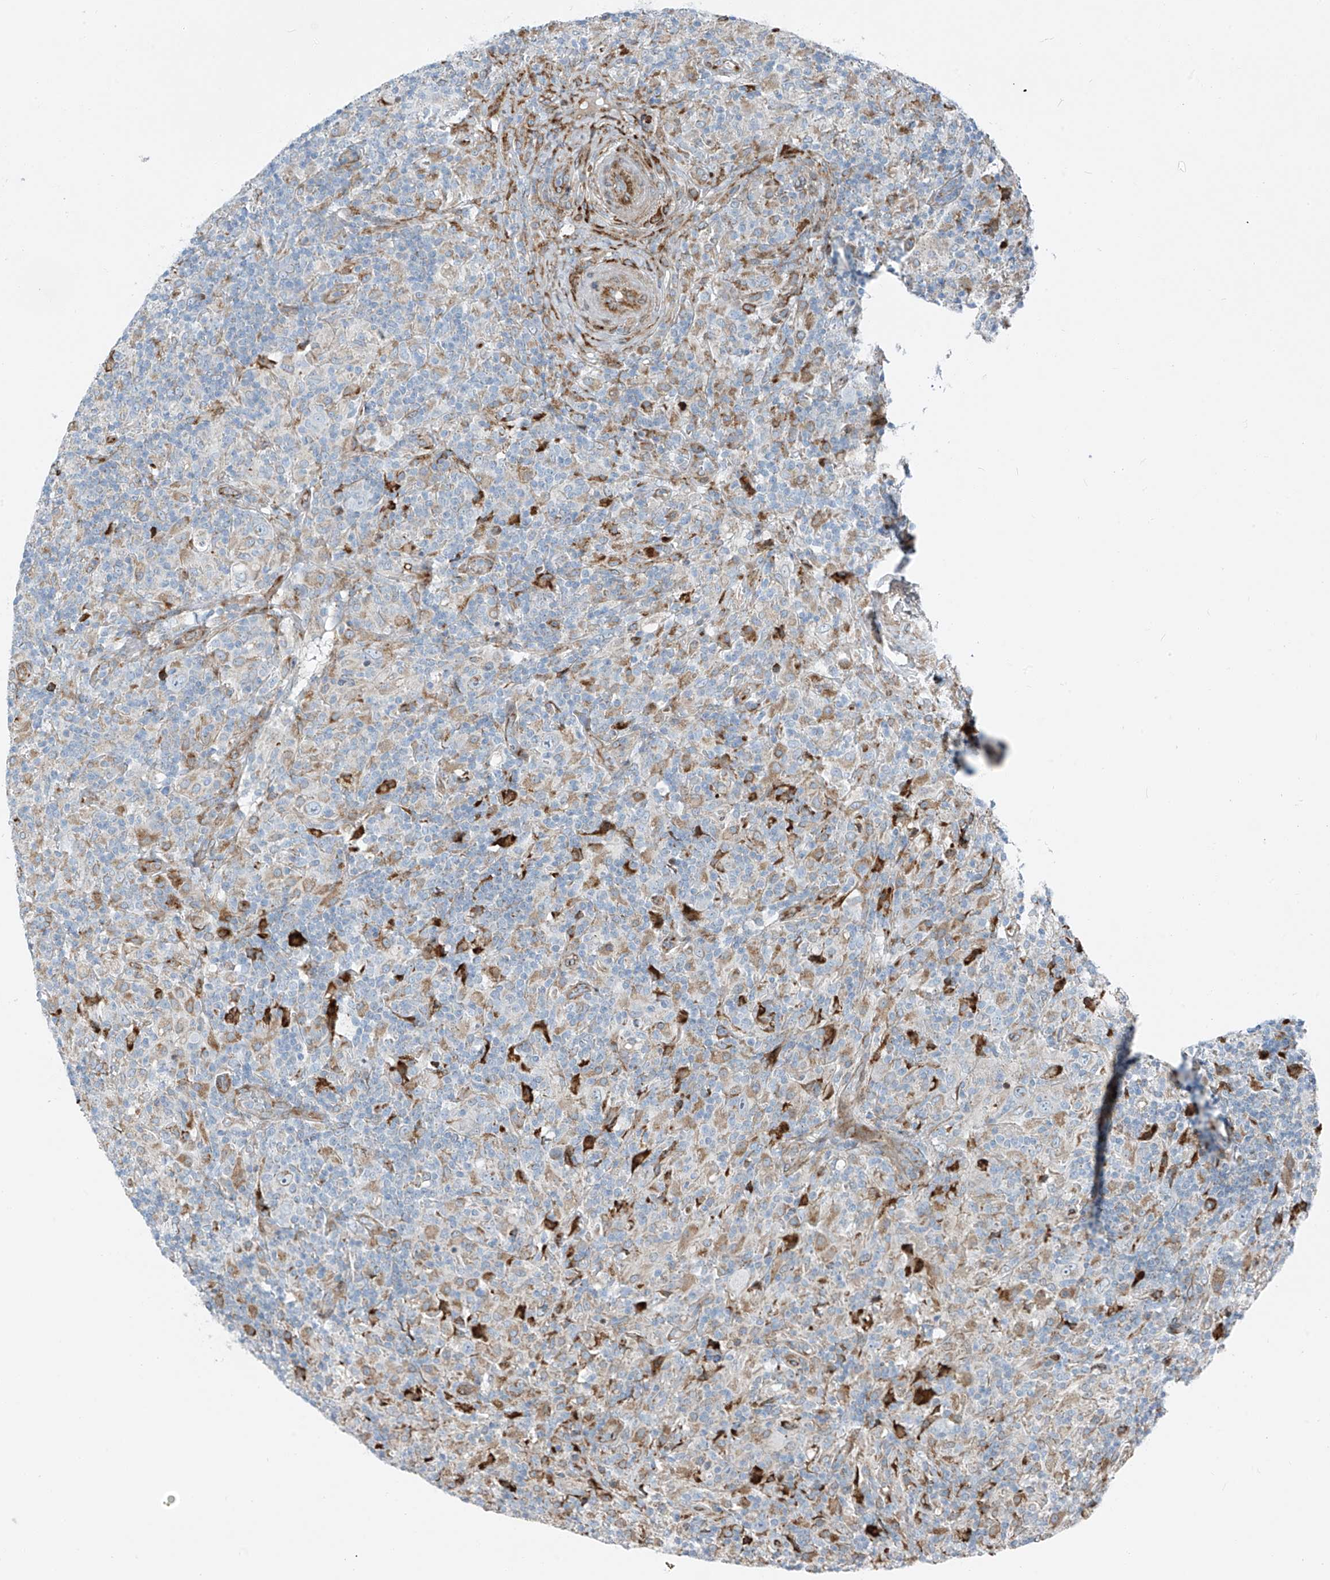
{"staining": {"intensity": "negative", "quantity": "none", "location": "none"}, "tissue": "lymphoma", "cell_type": "Tumor cells", "image_type": "cancer", "snomed": [{"axis": "morphology", "description": "Hodgkin's disease, NOS"}, {"axis": "topography", "description": "Lymph node"}], "caption": "Immunohistochemistry (IHC) histopathology image of neoplastic tissue: Hodgkin's disease stained with DAB demonstrates no significant protein expression in tumor cells. Nuclei are stained in blue.", "gene": "HIC2", "patient": {"sex": "male", "age": 70}}